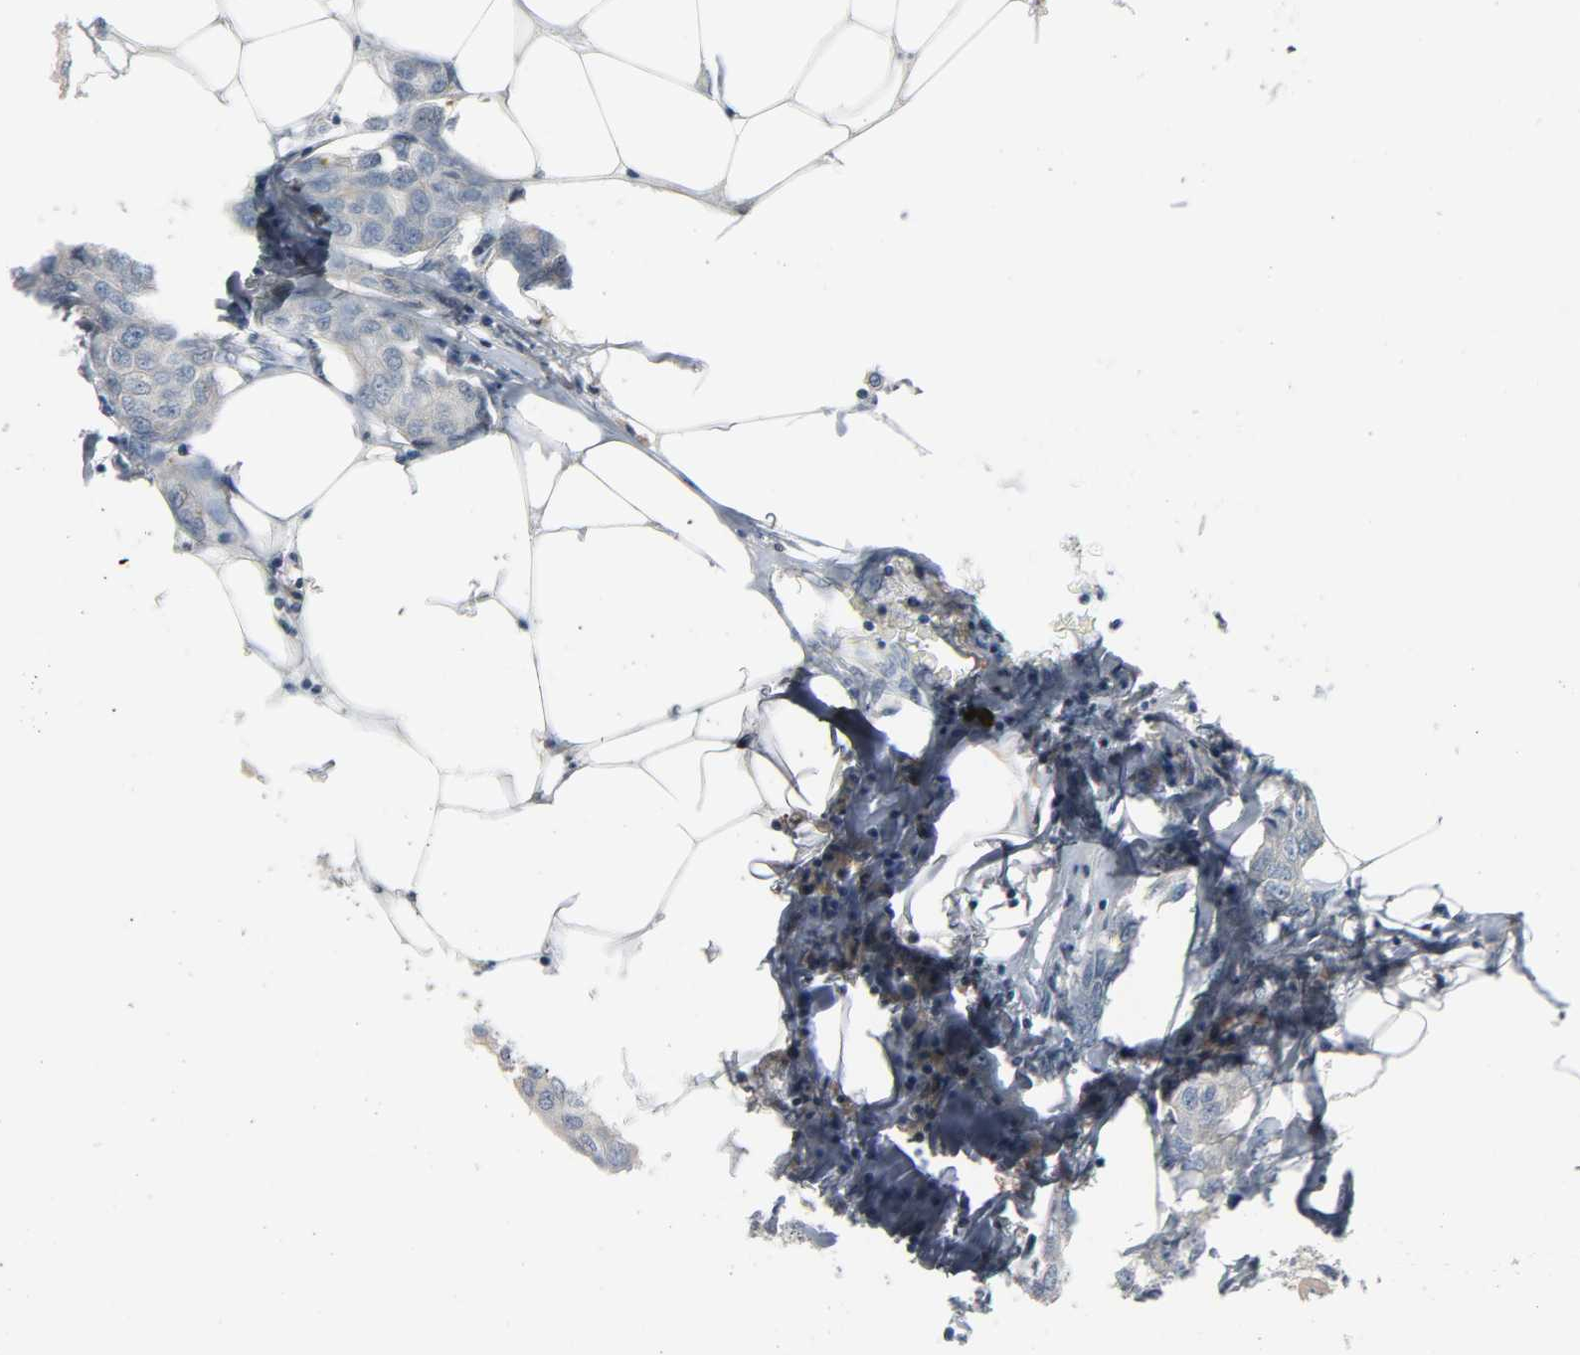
{"staining": {"intensity": "negative", "quantity": "none", "location": "none"}, "tissue": "breast cancer", "cell_type": "Tumor cells", "image_type": "cancer", "snomed": [{"axis": "morphology", "description": "Duct carcinoma"}, {"axis": "topography", "description": "Breast"}], "caption": "Immunohistochemistry photomicrograph of breast cancer stained for a protein (brown), which reveals no positivity in tumor cells. (Immunohistochemistry, brightfield microscopy, high magnification).", "gene": "LIMCH1", "patient": {"sex": "female", "age": 80}}